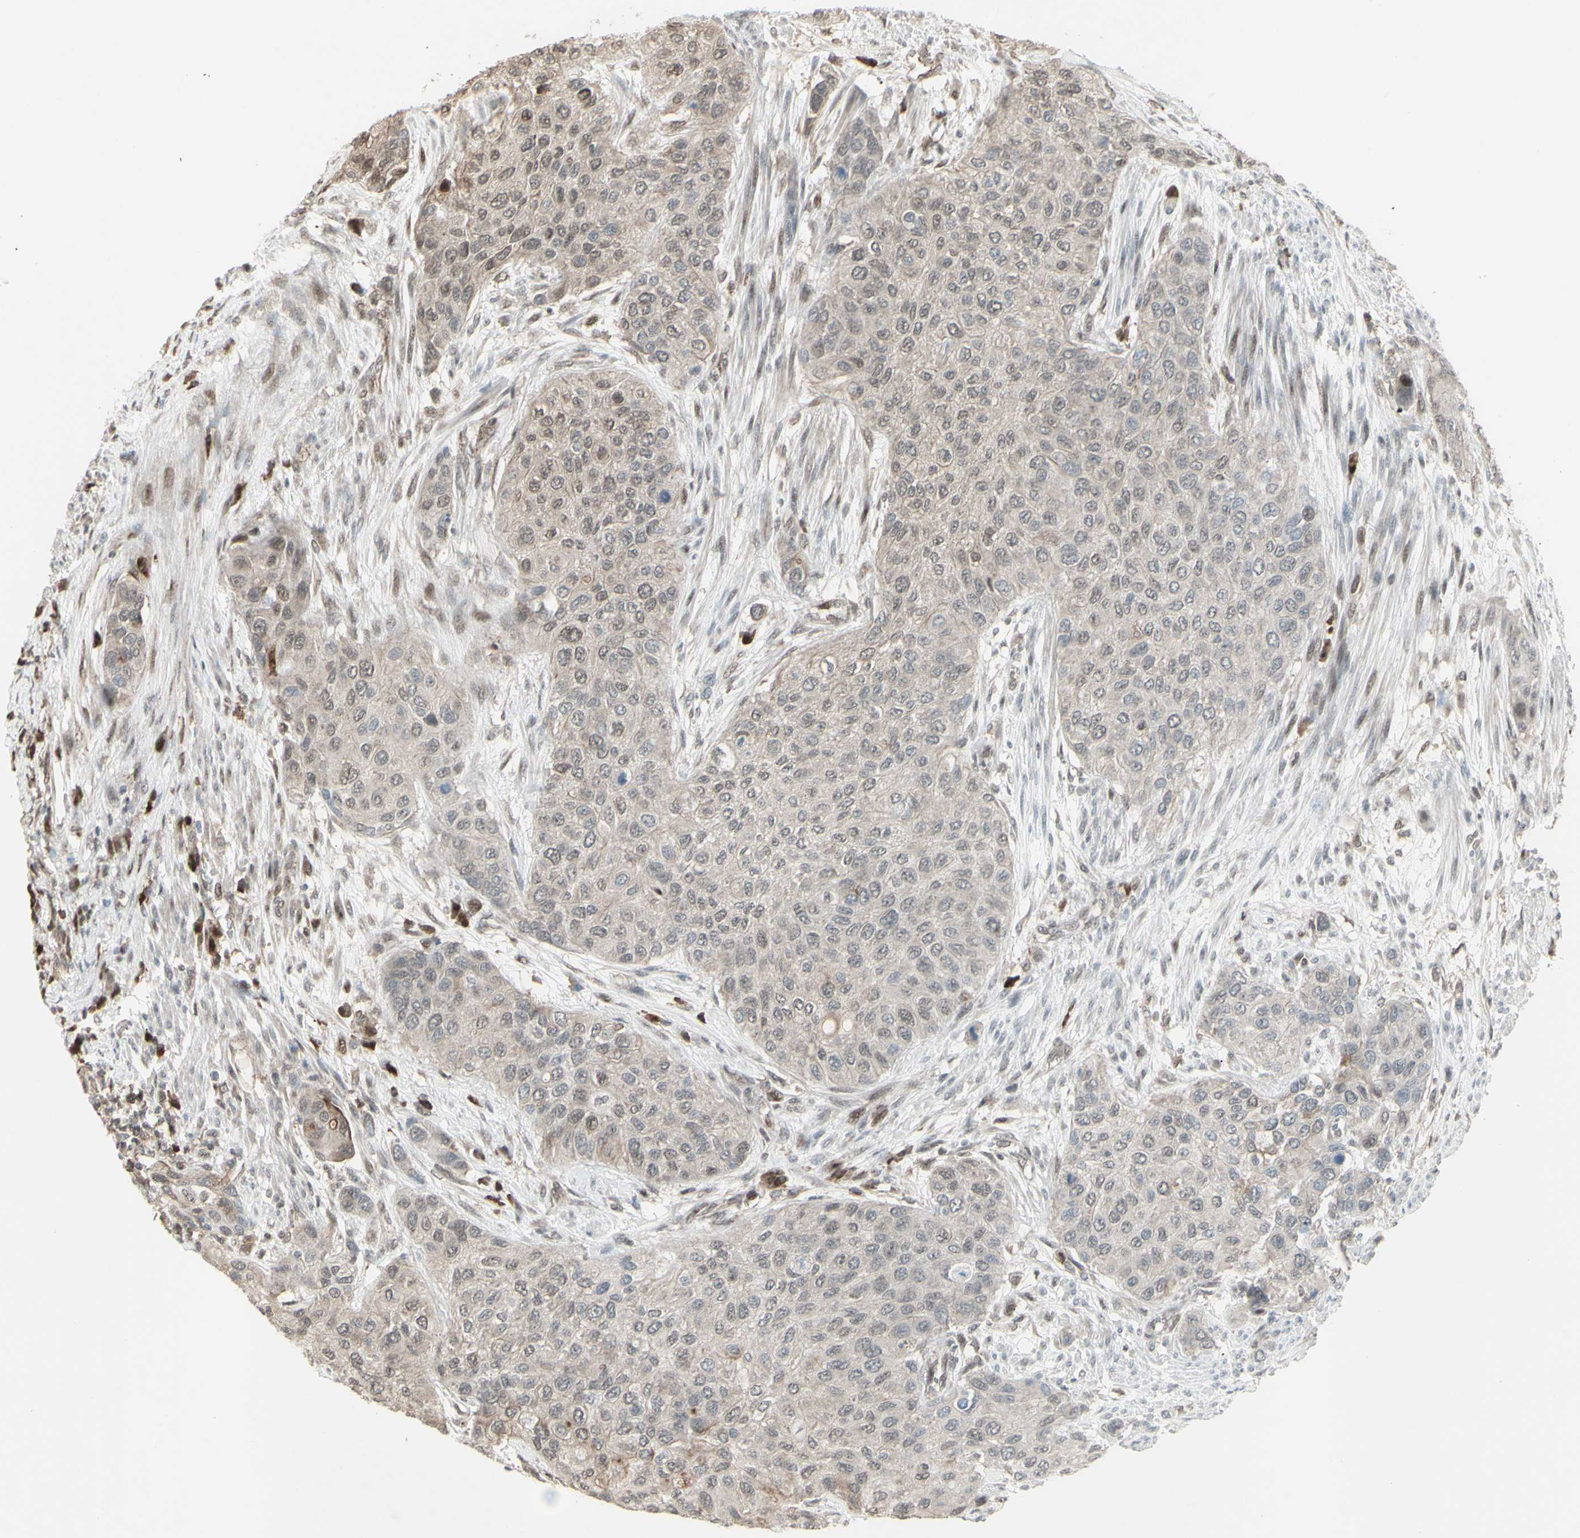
{"staining": {"intensity": "weak", "quantity": ">75%", "location": "cytoplasmic/membranous"}, "tissue": "urothelial cancer", "cell_type": "Tumor cells", "image_type": "cancer", "snomed": [{"axis": "morphology", "description": "Urothelial carcinoma, High grade"}, {"axis": "topography", "description": "Urinary bladder"}], "caption": "Tumor cells exhibit low levels of weak cytoplasmic/membranous expression in about >75% of cells in human urothelial cancer.", "gene": "CD33", "patient": {"sex": "female", "age": 56}}